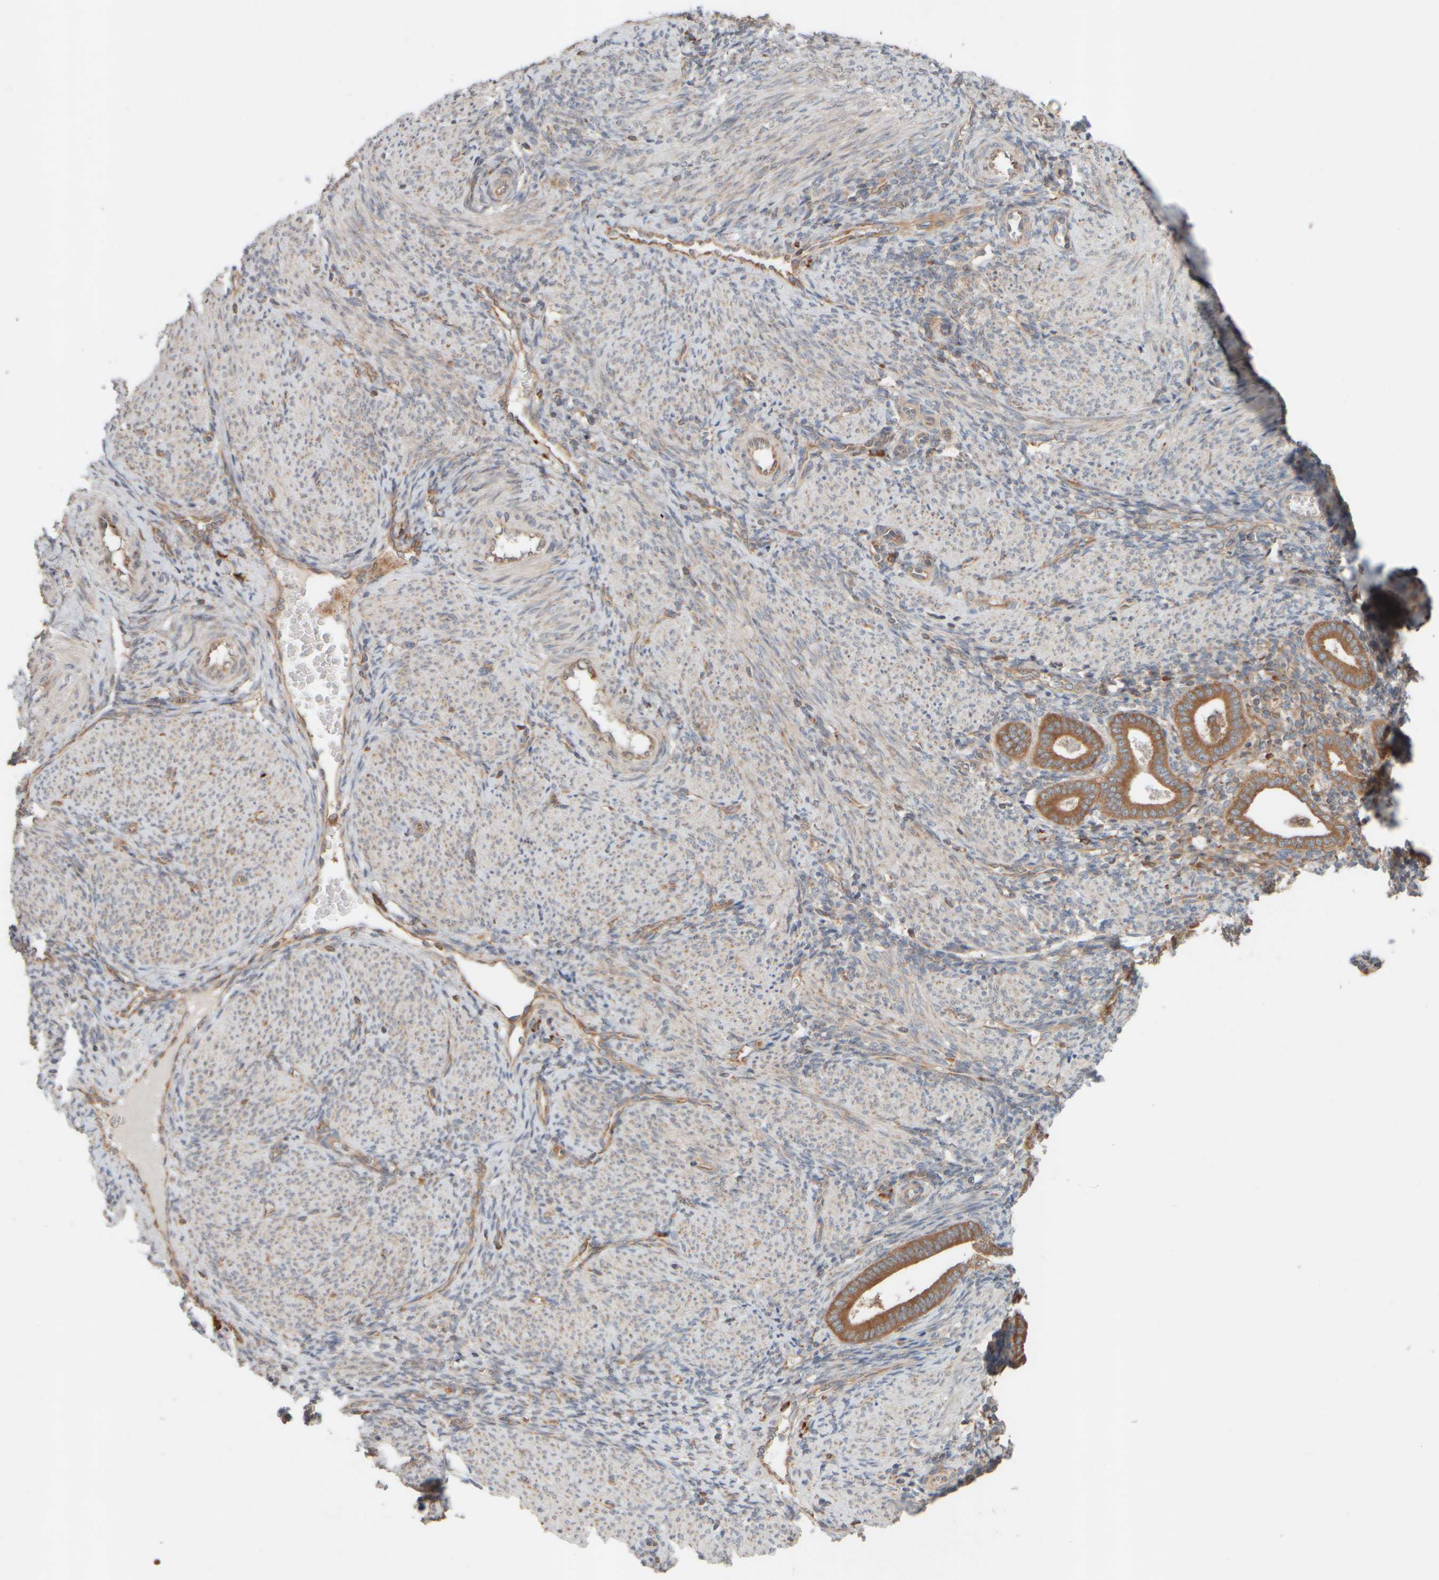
{"staining": {"intensity": "moderate", "quantity": "25%-75%", "location": "cytoplasmic/membranous"}, "tissue": "endometrium", "cell_type": "Cells in endometrial stroma", "image_type": "normal", "snomed": [{"axis": "morphology", "description": "Normal tissue, NOS"}, {"axis": "topography", "description": "Uterus"}, {"axis": "topography", "description": "Endometrium"}], "caption": "Immunohistochemistry of normal endometrium exhibits medium levels of moderate cytoplasmic/membranous positivity in approximately 25%-75% of cells in endometrial stroma.", "gene": "EIF2B3", "patient": {"sex": "female", "age": 33}}